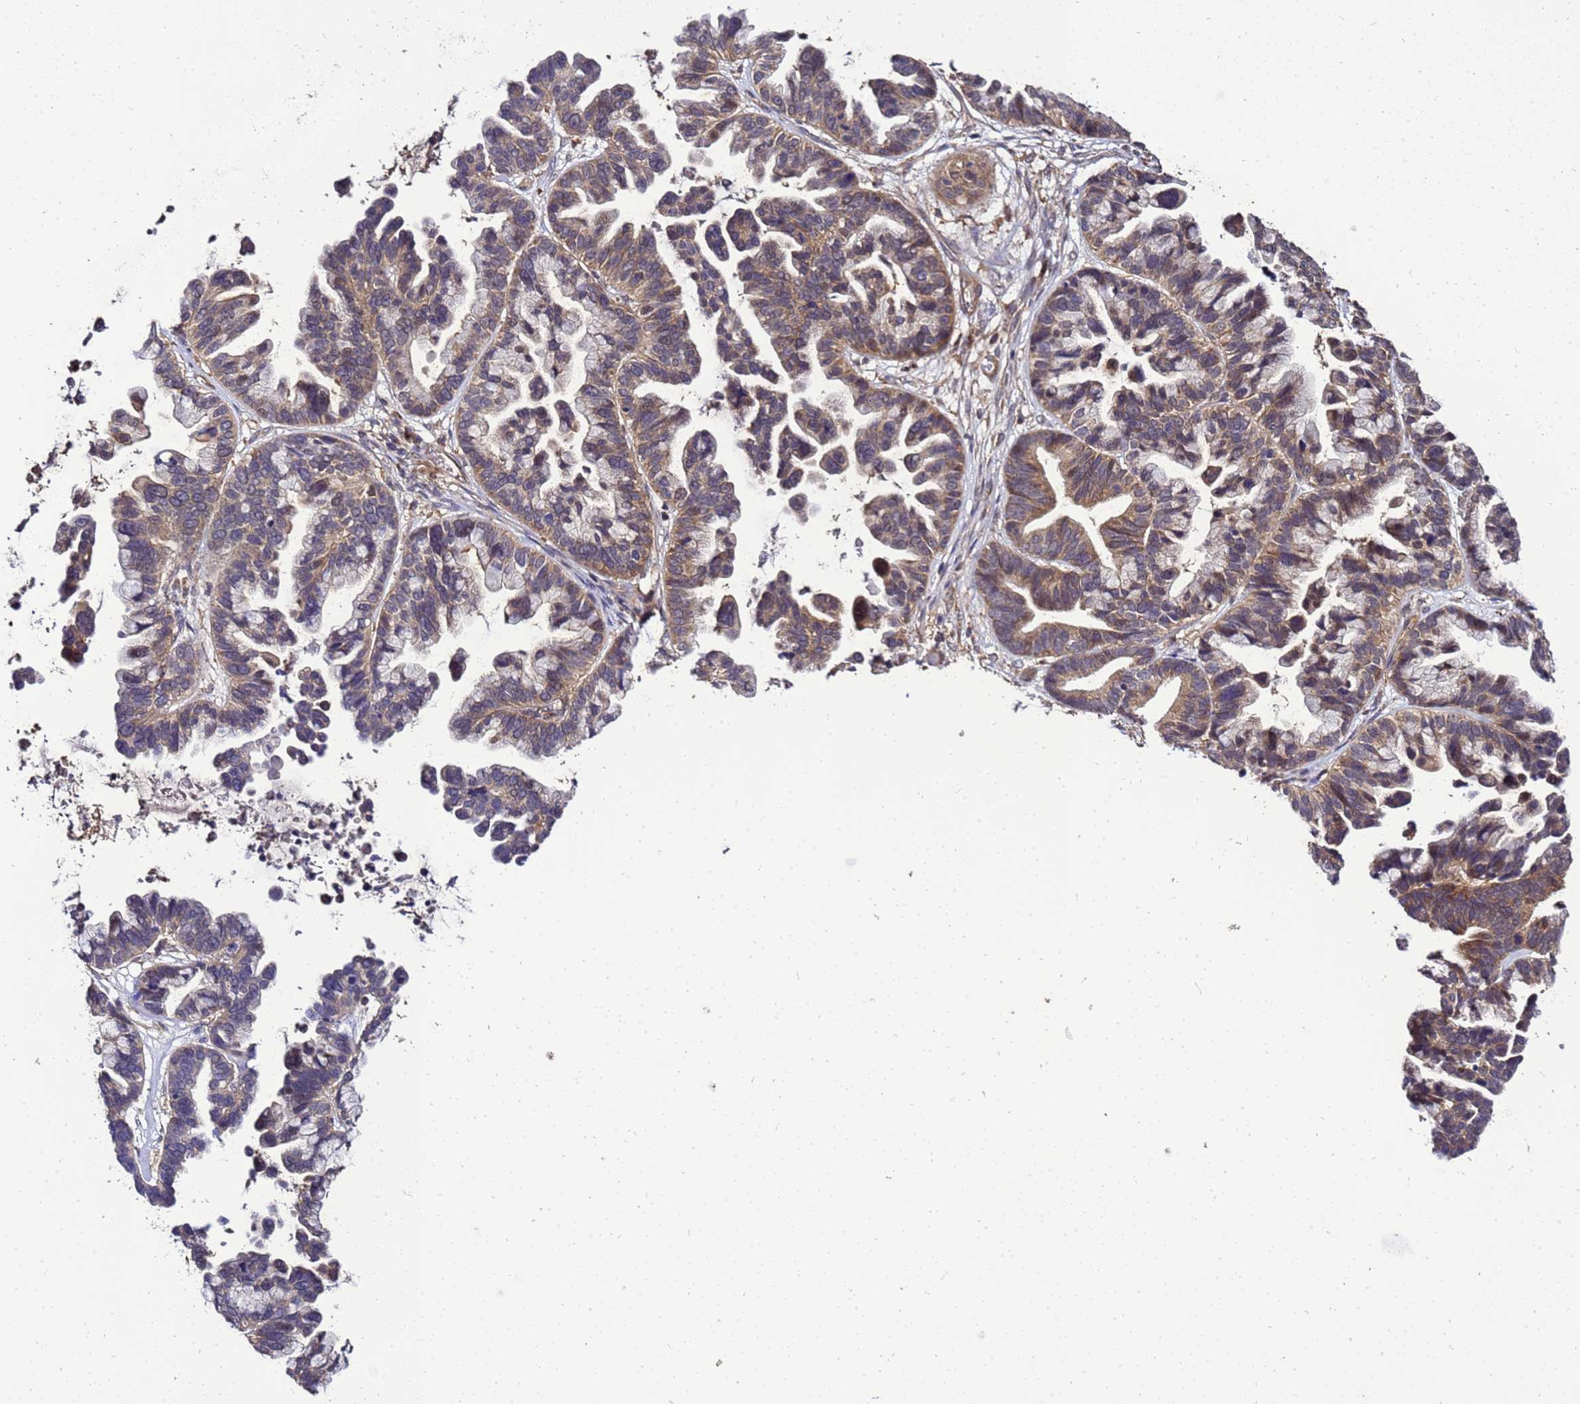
{"staining": {"intensity": "moderate", "quantity": ">75%", "location": "cytoplasmic/membranous"}, "tissue": "ovarian cancer", "cell_type": "Tumor cells", "image_type": "cancer", "snomed": [{"axis": "morphology", "description": "Cystadenocarcinoma, serous, NOS"}, {"axis": "topography", "description": "Ovary"}], "caption": "Brown immunohistochemical staining in ovarian cancer (serous cystadenocarcinoma) exhibits moderate cytoplasmic/membranous staining in approximately >75% of tumor cells. The staining is performed using DAB brown chromogen to label protein expression. The nuclei are counter-stained blue using hematoxylin.", "gene": "TRABD", "patient": {"sex": "female", "age": 56}}